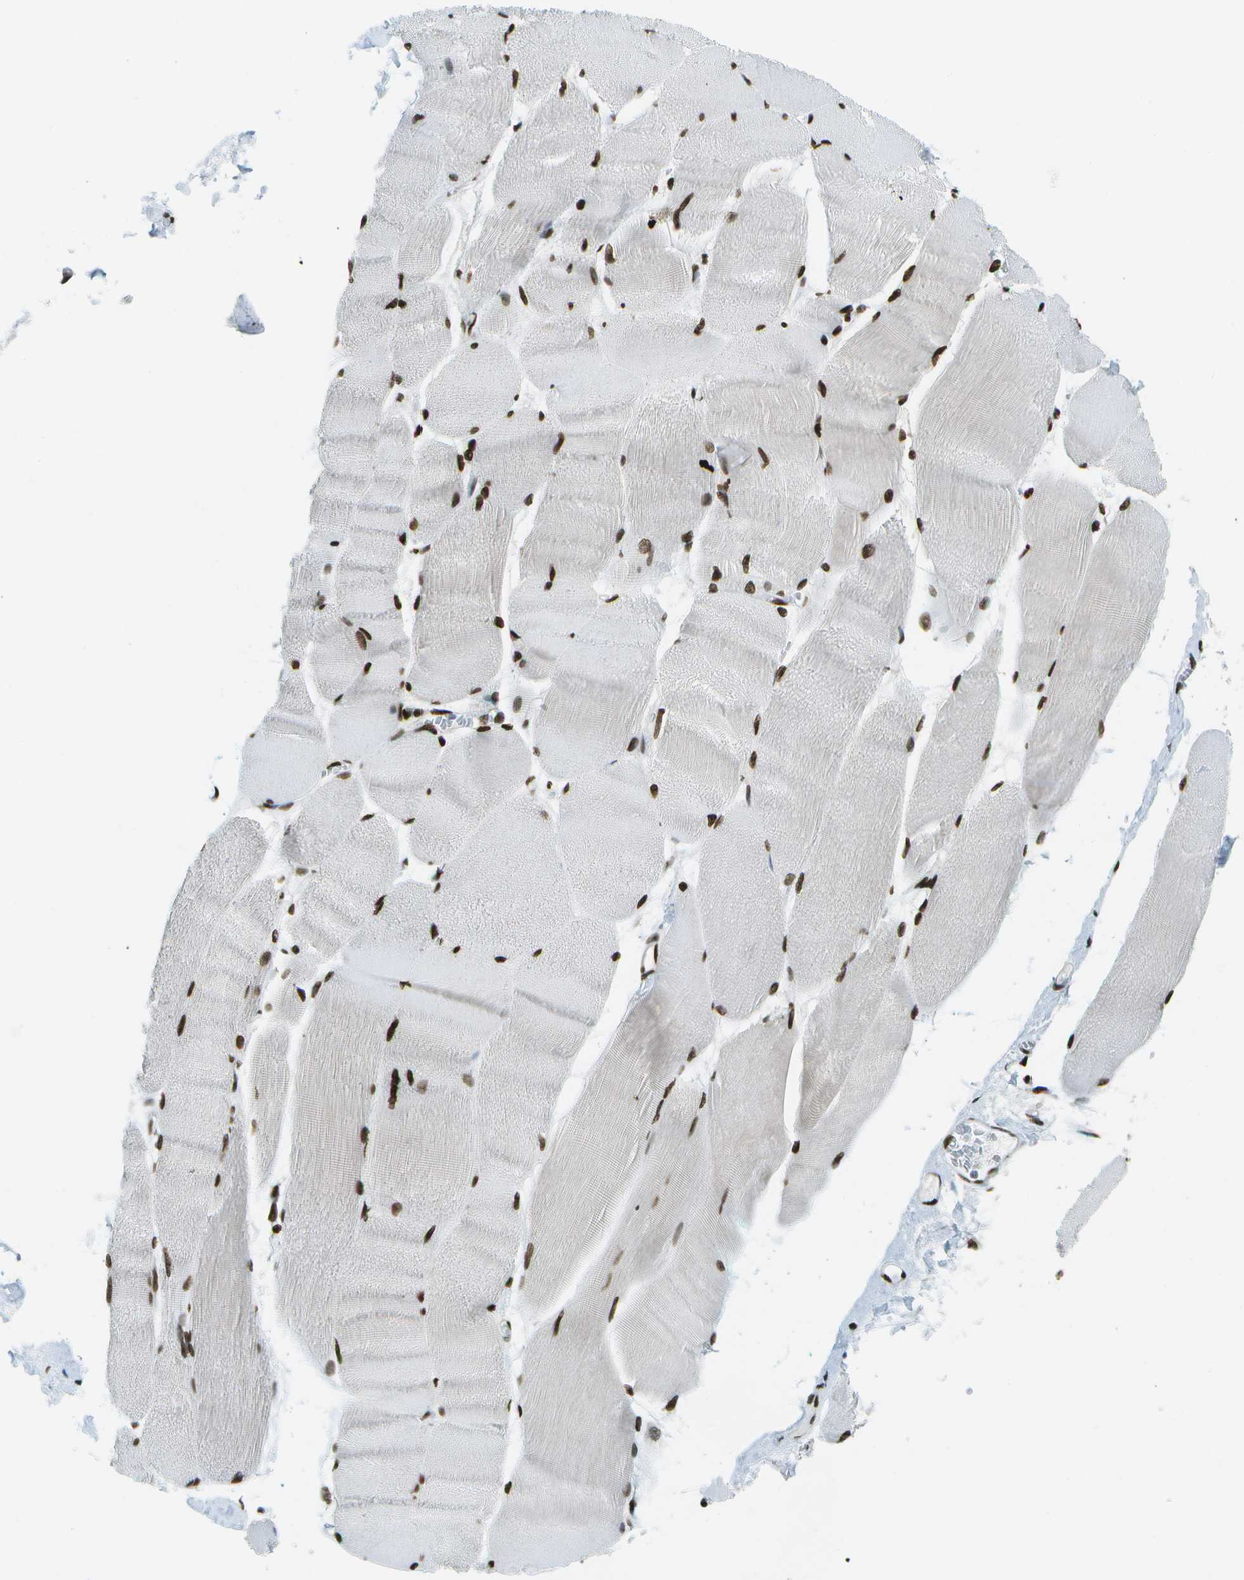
{"staining": {"intensity": "strong", "quantity": ">75%", "location": "nuclear"}, "tissue": "skeletal muscle", "cell_type": "Myocytes", "image_type": "normal", "snomed": [{"axis": "morphology", "description": "Normal tissue, NOS"}, {"axis": "morphology", "description": "Squamous cell carcinoma, NOS"}, {"axis": "topography", "description": "Skeletal muscle"}], "caption": "Immunohistochemistry image of benign human skeletal muscle stained for a protein (brown), which displays high levels of strong nuclear positivity in about >75% of myocytes.", "gene": "GLYR1", "patient": {"sex": "male", "age": 51}}